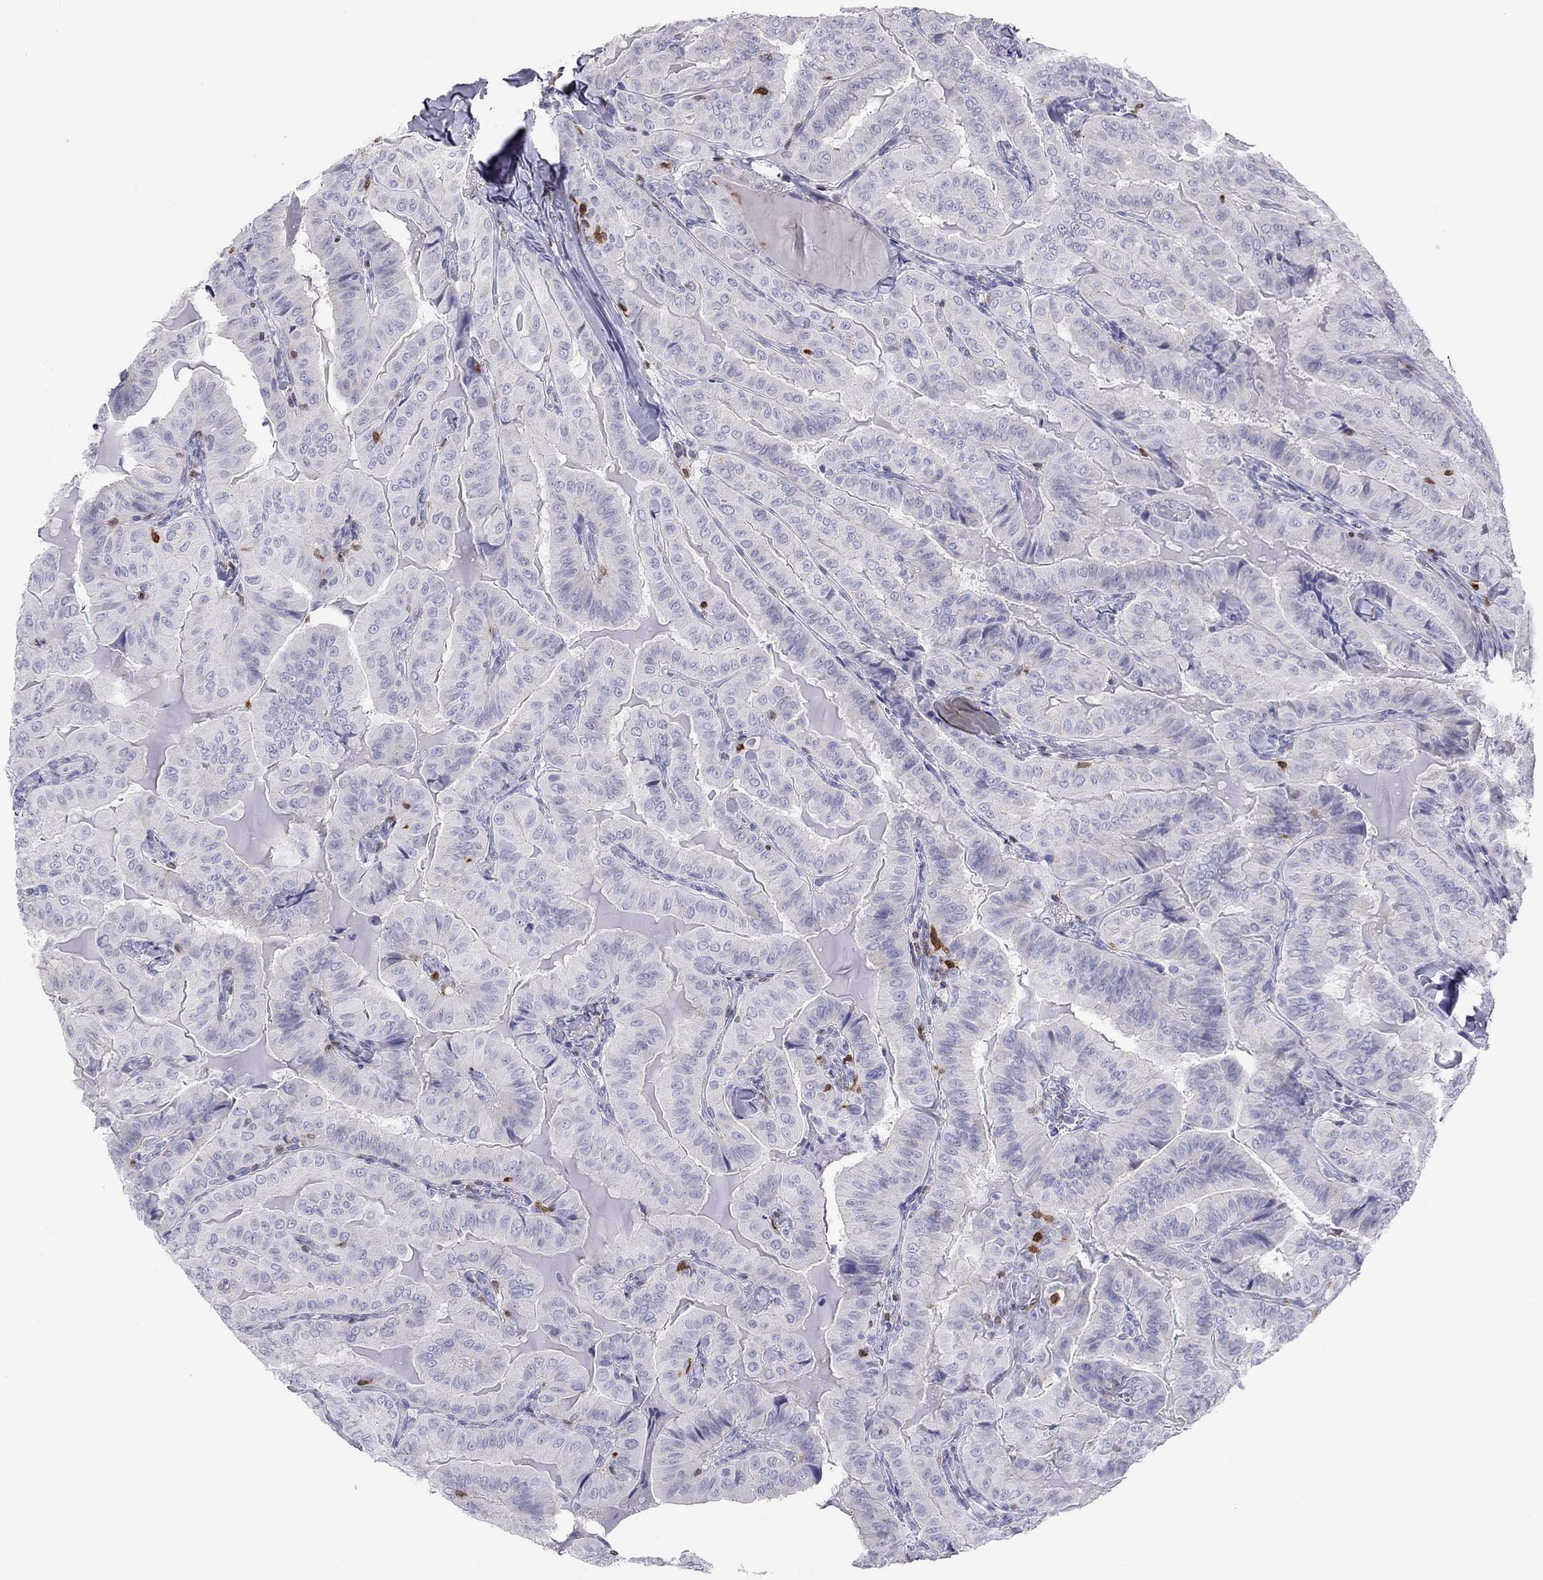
{"staining": {"intensity": "negative", "quantity": "none", "location": "none"}, "tissue": "thyroid cancer", "cell_type": "Tumor cells", "image_type": "cancer", "snomed": [{"axis": "morphology", "description": "Papillary adenocarcinoma, NOS"}, {"axis": "topography", "description": "Thyroid gland"}], "caption": "The IHC image has no significant staining in tumor cells of thyroid papillary adenocarcinoma tissue.", "gene": "SH2D2A", "patient": {"sex": "female", "age": 68}}